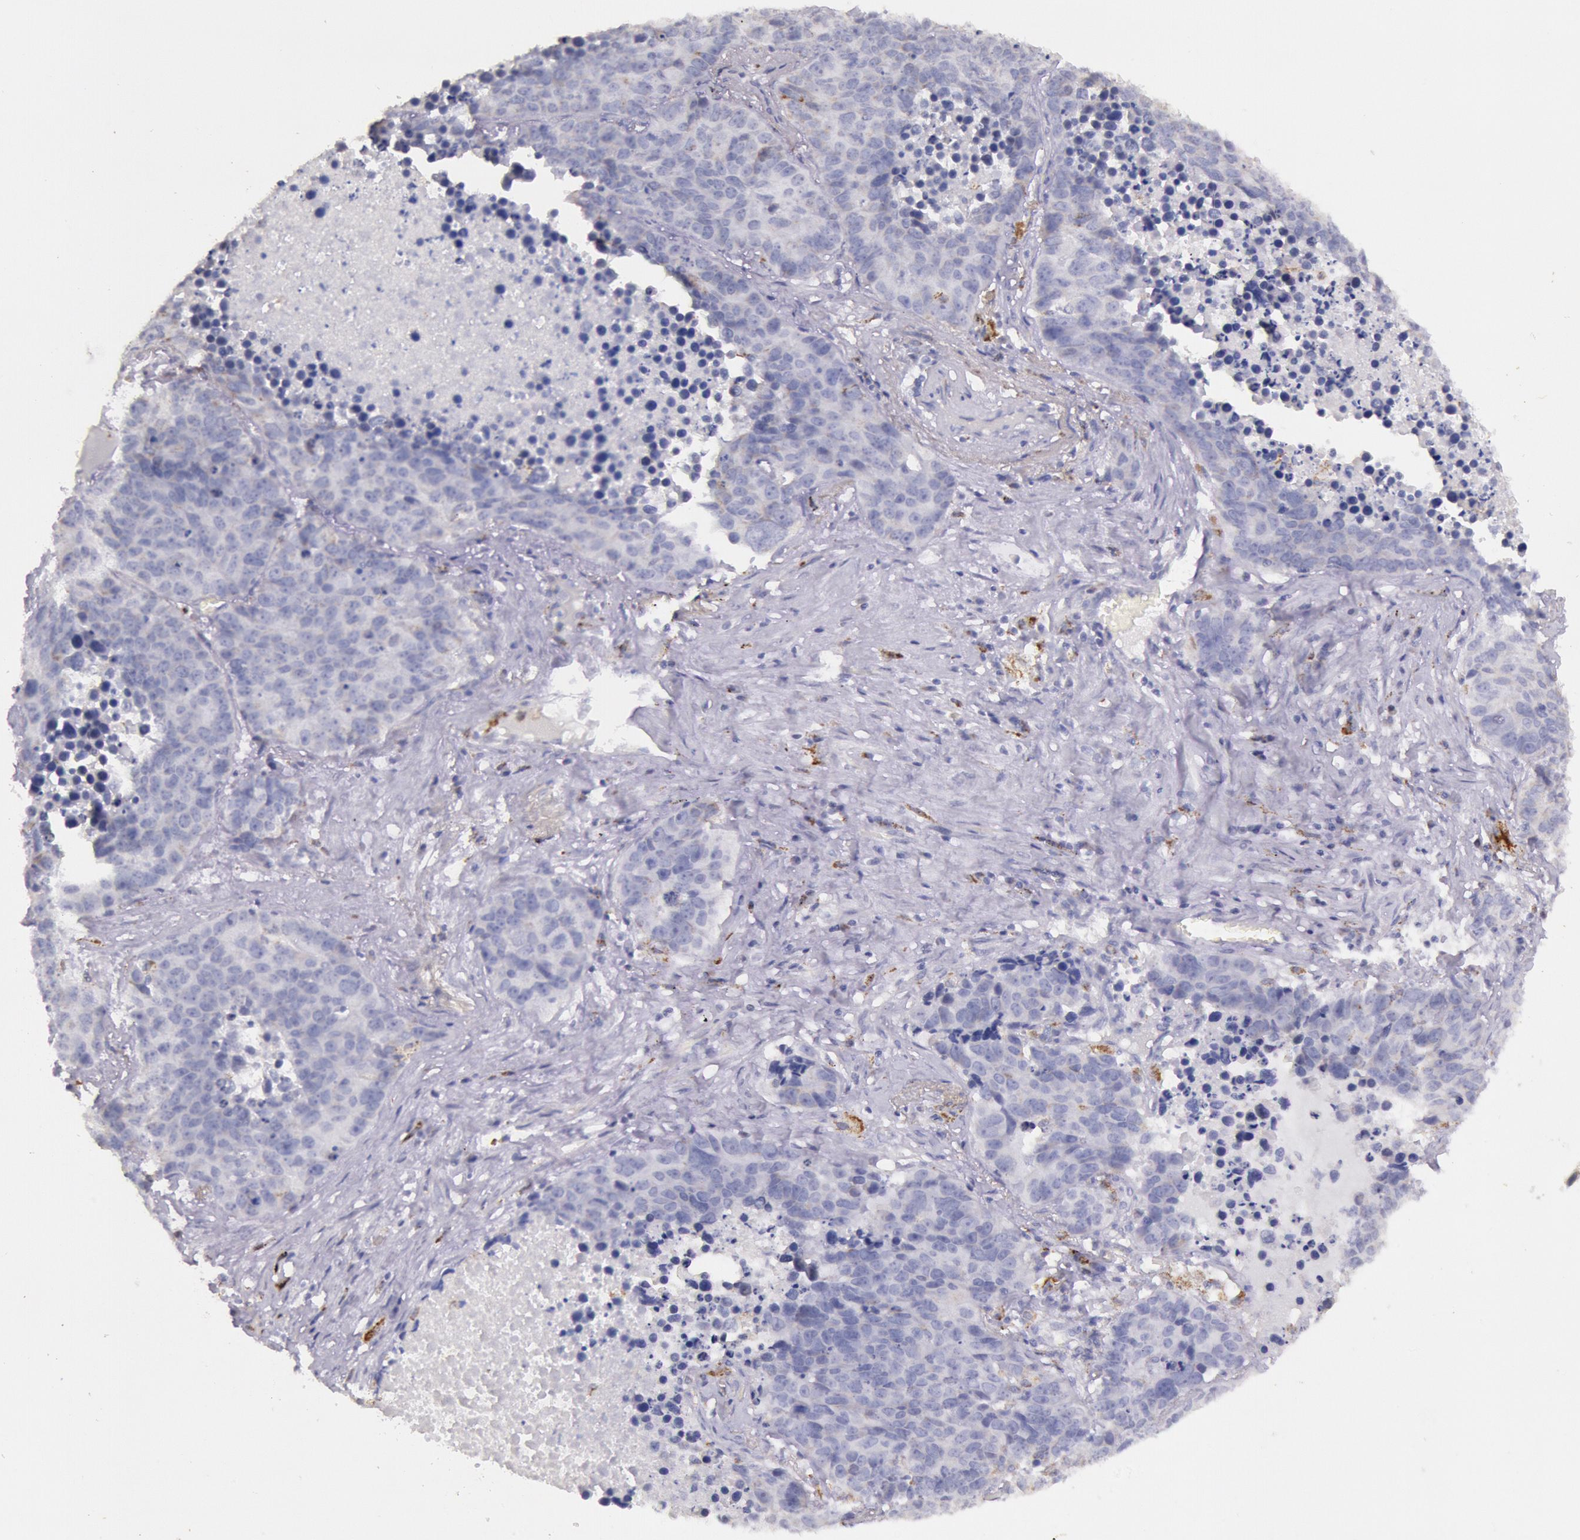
{"staining": {"intensity": "negative", "quantity": "none", "location": "none"}, "tissue": "lung cancer", "cell_type": "Tumor cells", "image_type": "cancer", "snomed": [{"axis": "morphology", "description": "Carcinoid, malignant, NOS"}, {"axis": "topography", "description": "Lung"}], "caption": "High power microscopy image of an immunohistochemistry photomicrograph of lung cancer (malignant carcinoid), revealing no significant staining in tumor cells.", "gene": "FRMD6", "patient": {"sex": "male", "age": 60}}